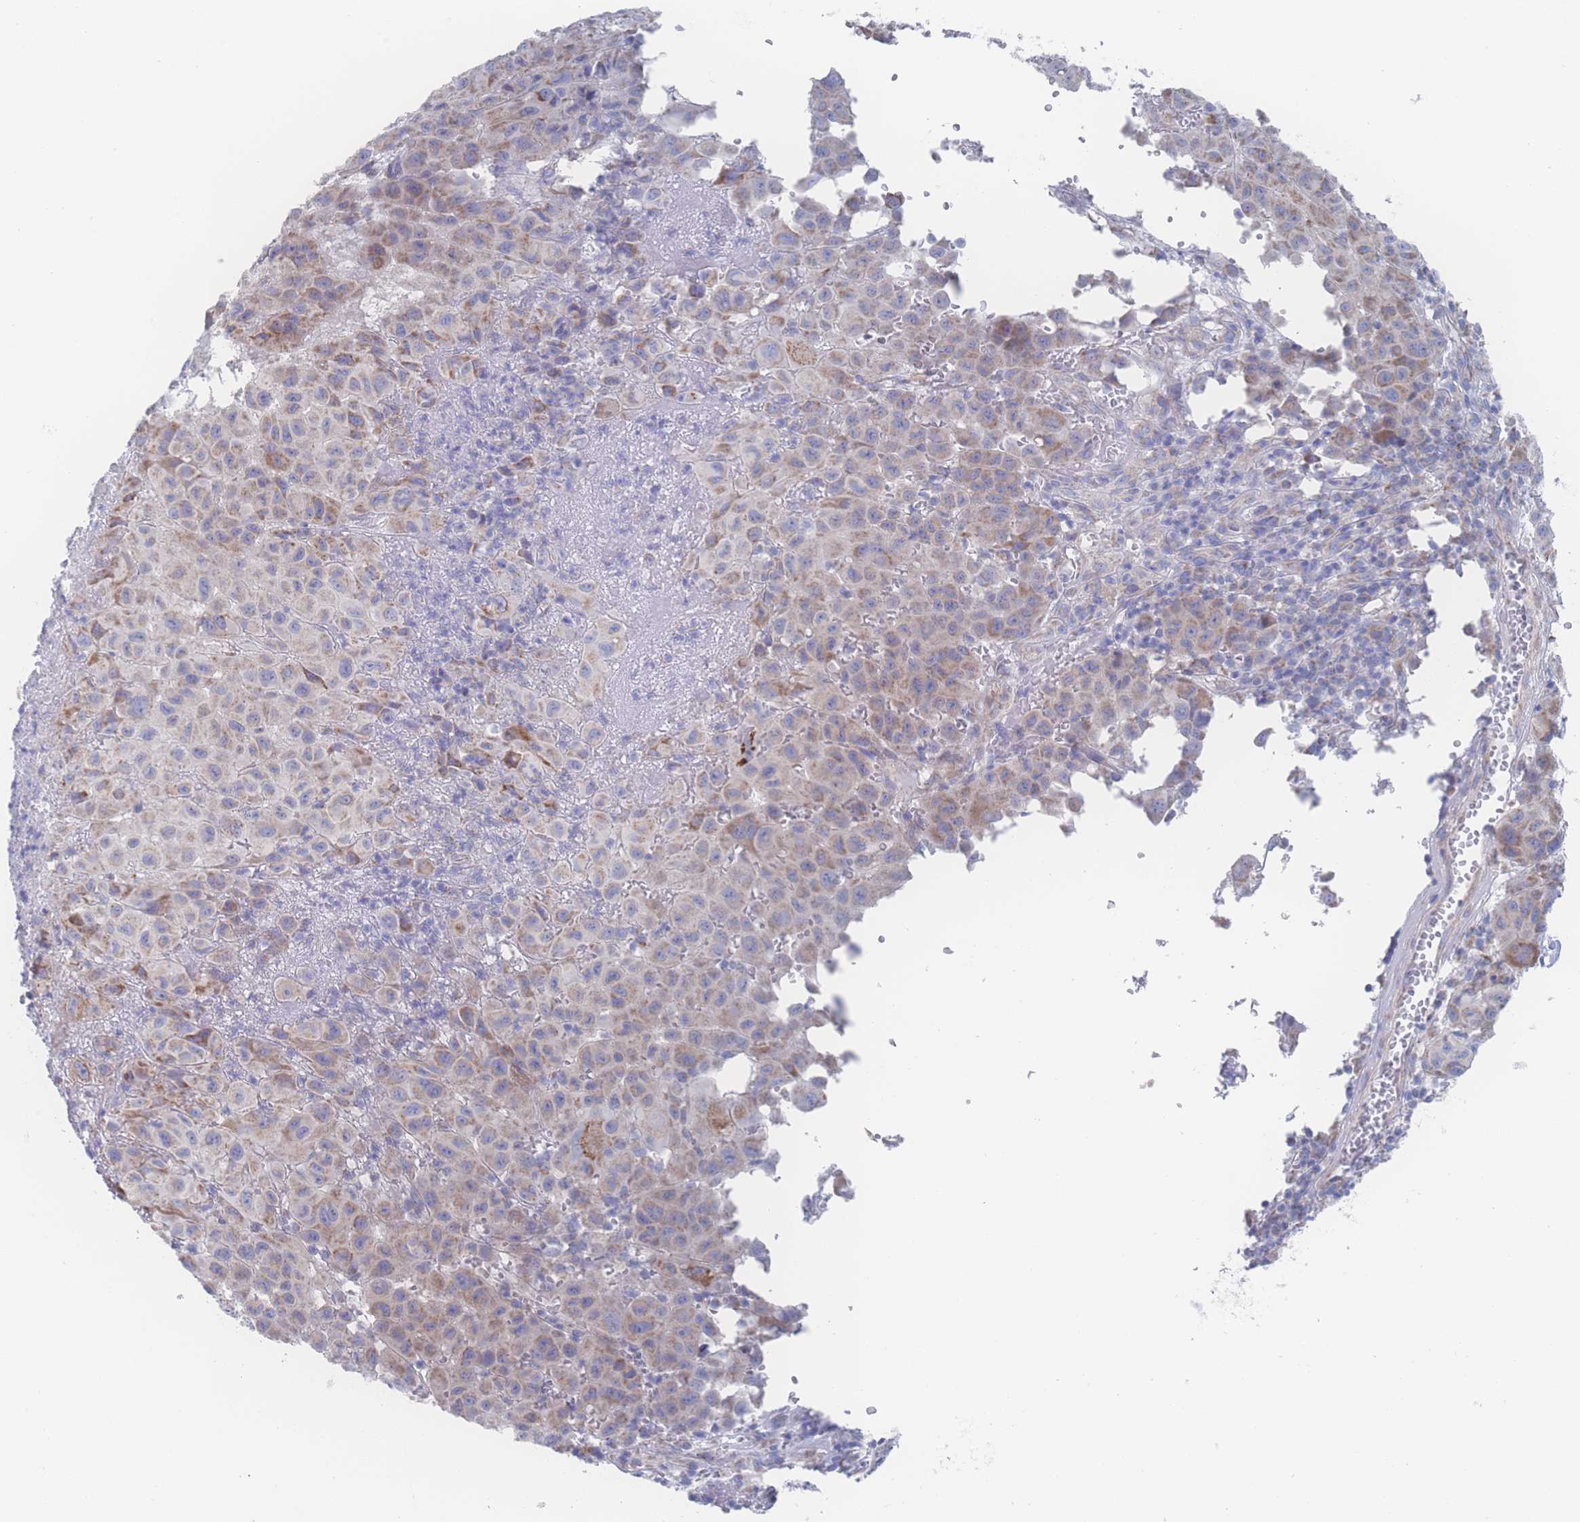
{"staining": {"intensity": "moderate", "quantity": "25%-75%", "location": "cytoplasmic/membranous"}, "tissue": "melanoma", "cell_type": "Tumor cells", "image_type": "cancer", "snomed": [{"axis": "morphology", "description": "Malignant melanoma, NOS"}, {"axis": "topography", "description": "Skin"}], "caption": "Tumor cells exhibit medium levels of moderate cytoplasmic/membranous staining in about 25%-75% of cells in melanoma. The staining was performed using DAB (3,3'-diaminobenzidine) to visualize the protein expression in brown, while the nuclei were stained in blue with hematoxylin (Magnification: 20x).", "gene": "SNPH", "patient": {"sex": "male", "age": 73}}